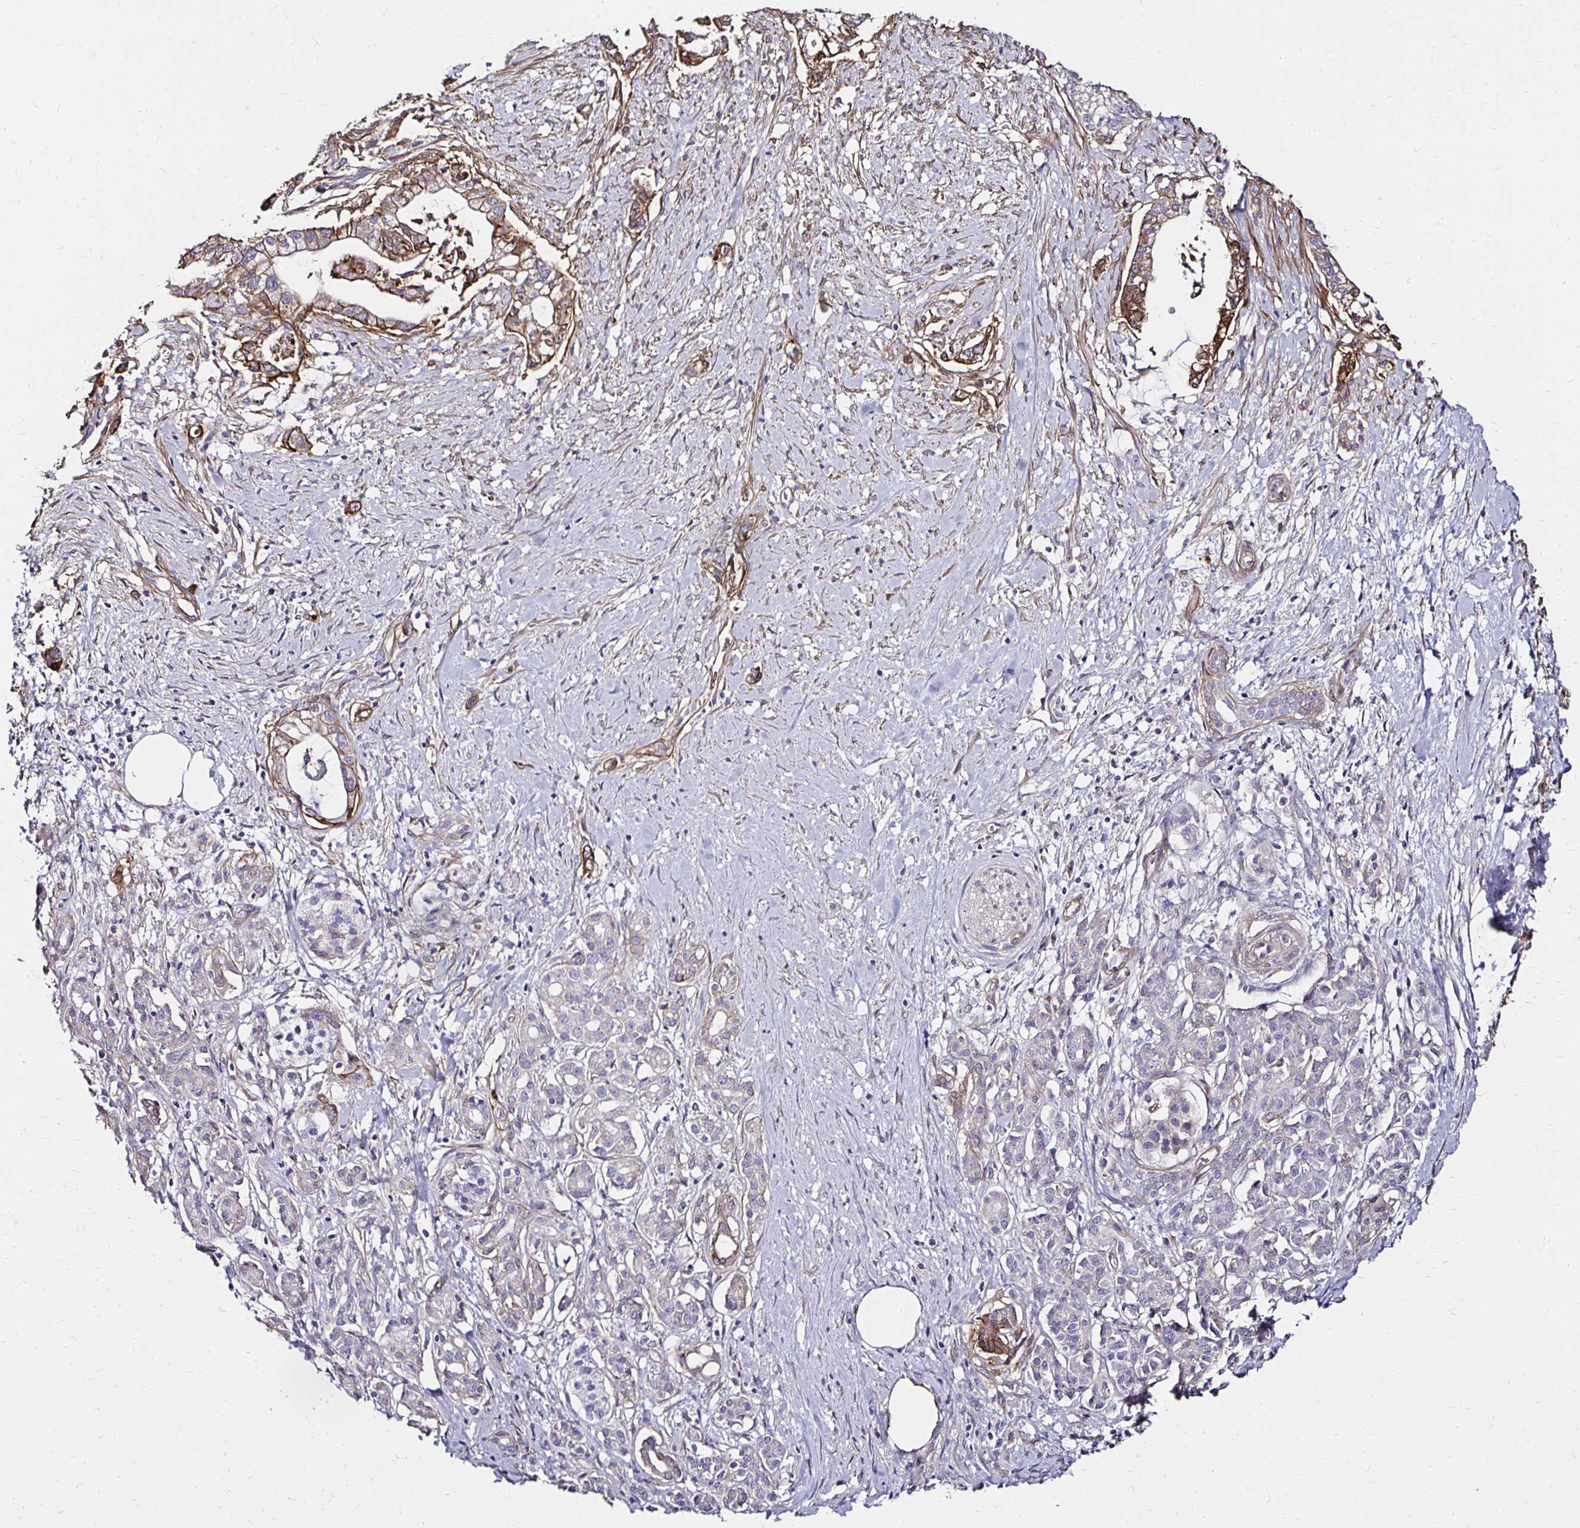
{"staining": {"intensity": "moderate", "quantity": "25%-75%", "location": "cytoplasmic/membranous"}, "tissue": "pancreatic cancer", "cell_type": "Tumor cells", "image_type": "cancer", "snomed": [{"axis": "morphology", "description": "Adenocarcinoma, NOS"}, {"axis": "topography", "description": "Pancreas"}], "caption": "Immunohistochemical staining of human pancreatic cancer demonstrates medium levels of moderate cytoplasmic/membranous staining in approximately 25%-75% of tumor cells.", "gene": "ITGB1", "patient": {"sex": "male", "age": 70}}